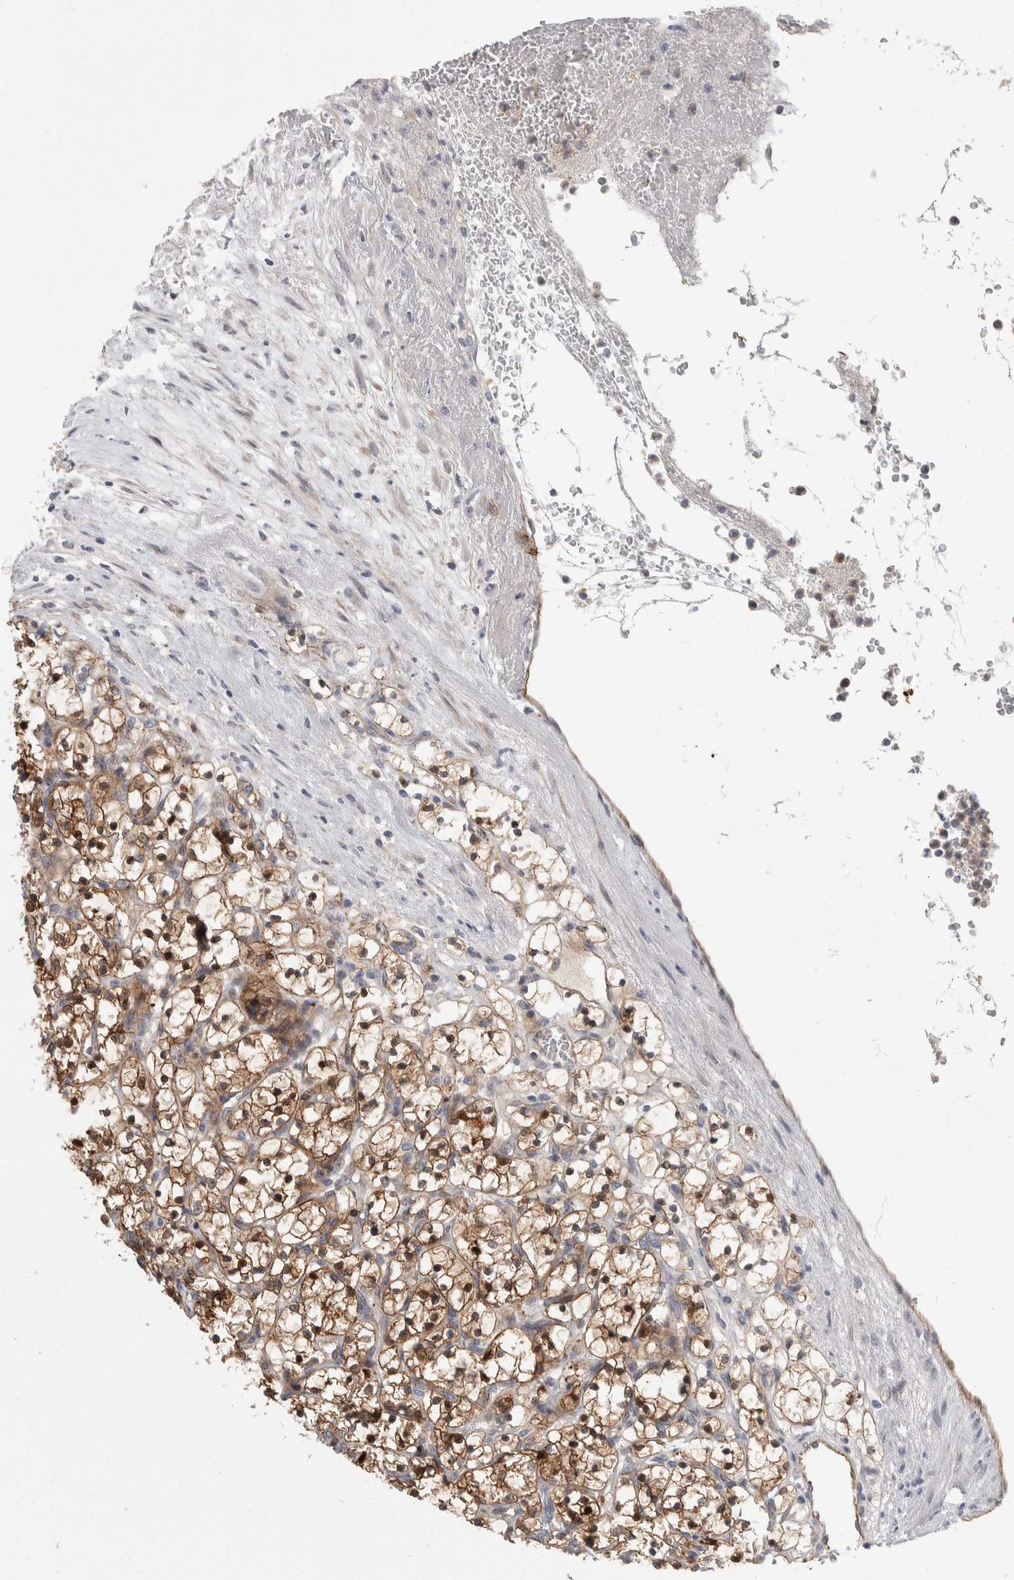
{"staining": {"intensity": "moderate", "quantity": ">75%", "location": "cytoplasmic/membranous,nuclear"}, "tissue": "renal cancer", "cell_type": "Tumor cells", "image_type": "cancer", "snomed": [{"axis": "morphology", "description": "Adenocarcinoma, NOS"}, {"axis": "topography", "description": "Kidney"}], "caption": "Immunohistochemical staining of renal adenocarcinoma reveals medium levels of moderate cytoplasmic/membranous and nuclear staining in about >75% of tumor cells.", "gene": "ZNF862", "patient": {"sex": "female", "age": 69}}